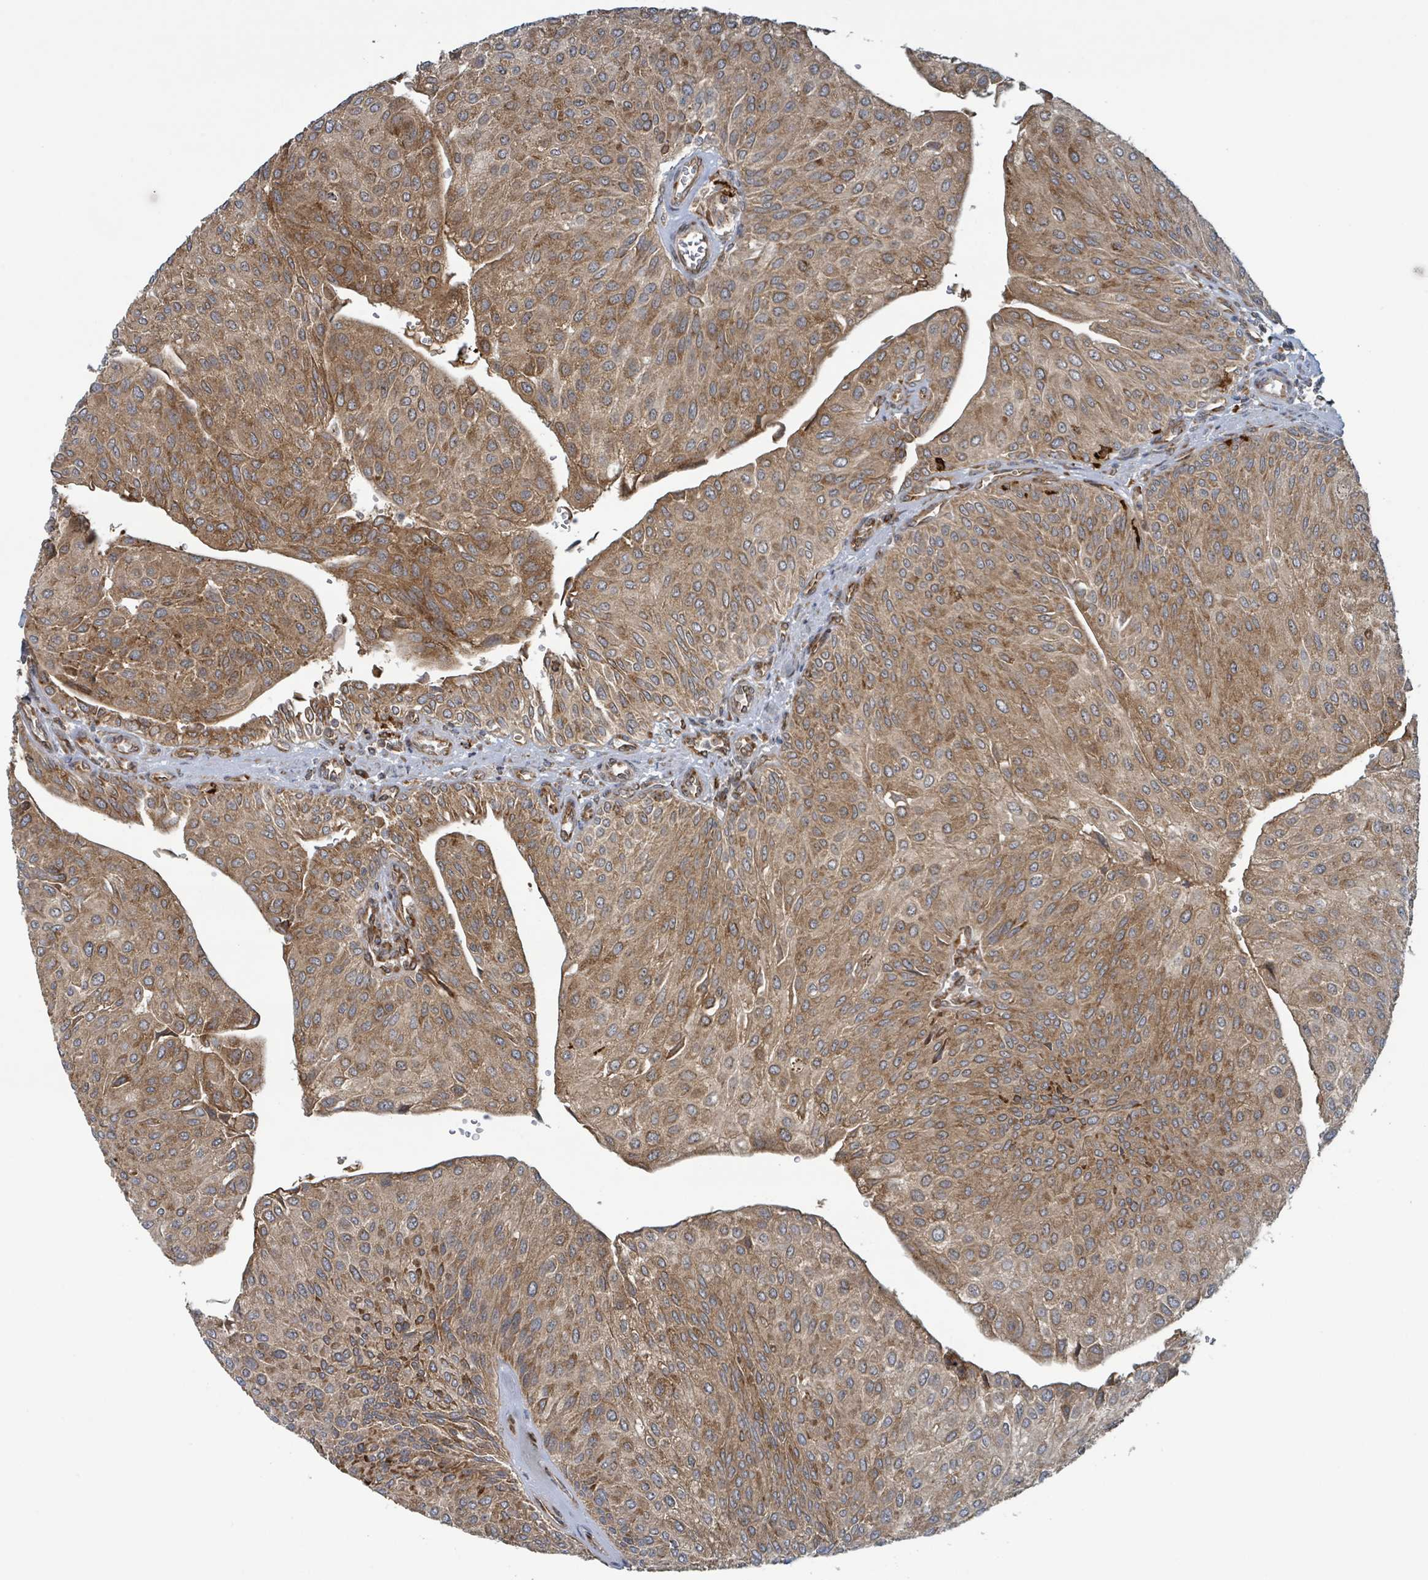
{"staining": {"intensity": "strong", "quantity": ">75%", "location": "cytoplasmic/membranous"}, "tissue": "urothelial cancer", "cell_type": "Tumor cells", "image_type": "cancer", "snomed": [{"axis": "morphology", "description": "Urothelial carcinoma, NOS"}, {"axis": "topography", "description": "Urinary bladder"}], "caption": "Protein expression analysis of transitional cell carcinoma displays strong cytoplasmic/membranous expression in approximately >75% of tumor cells.", "gene": "OR51E1", "patient": {"sex": "male", "age": 67}}